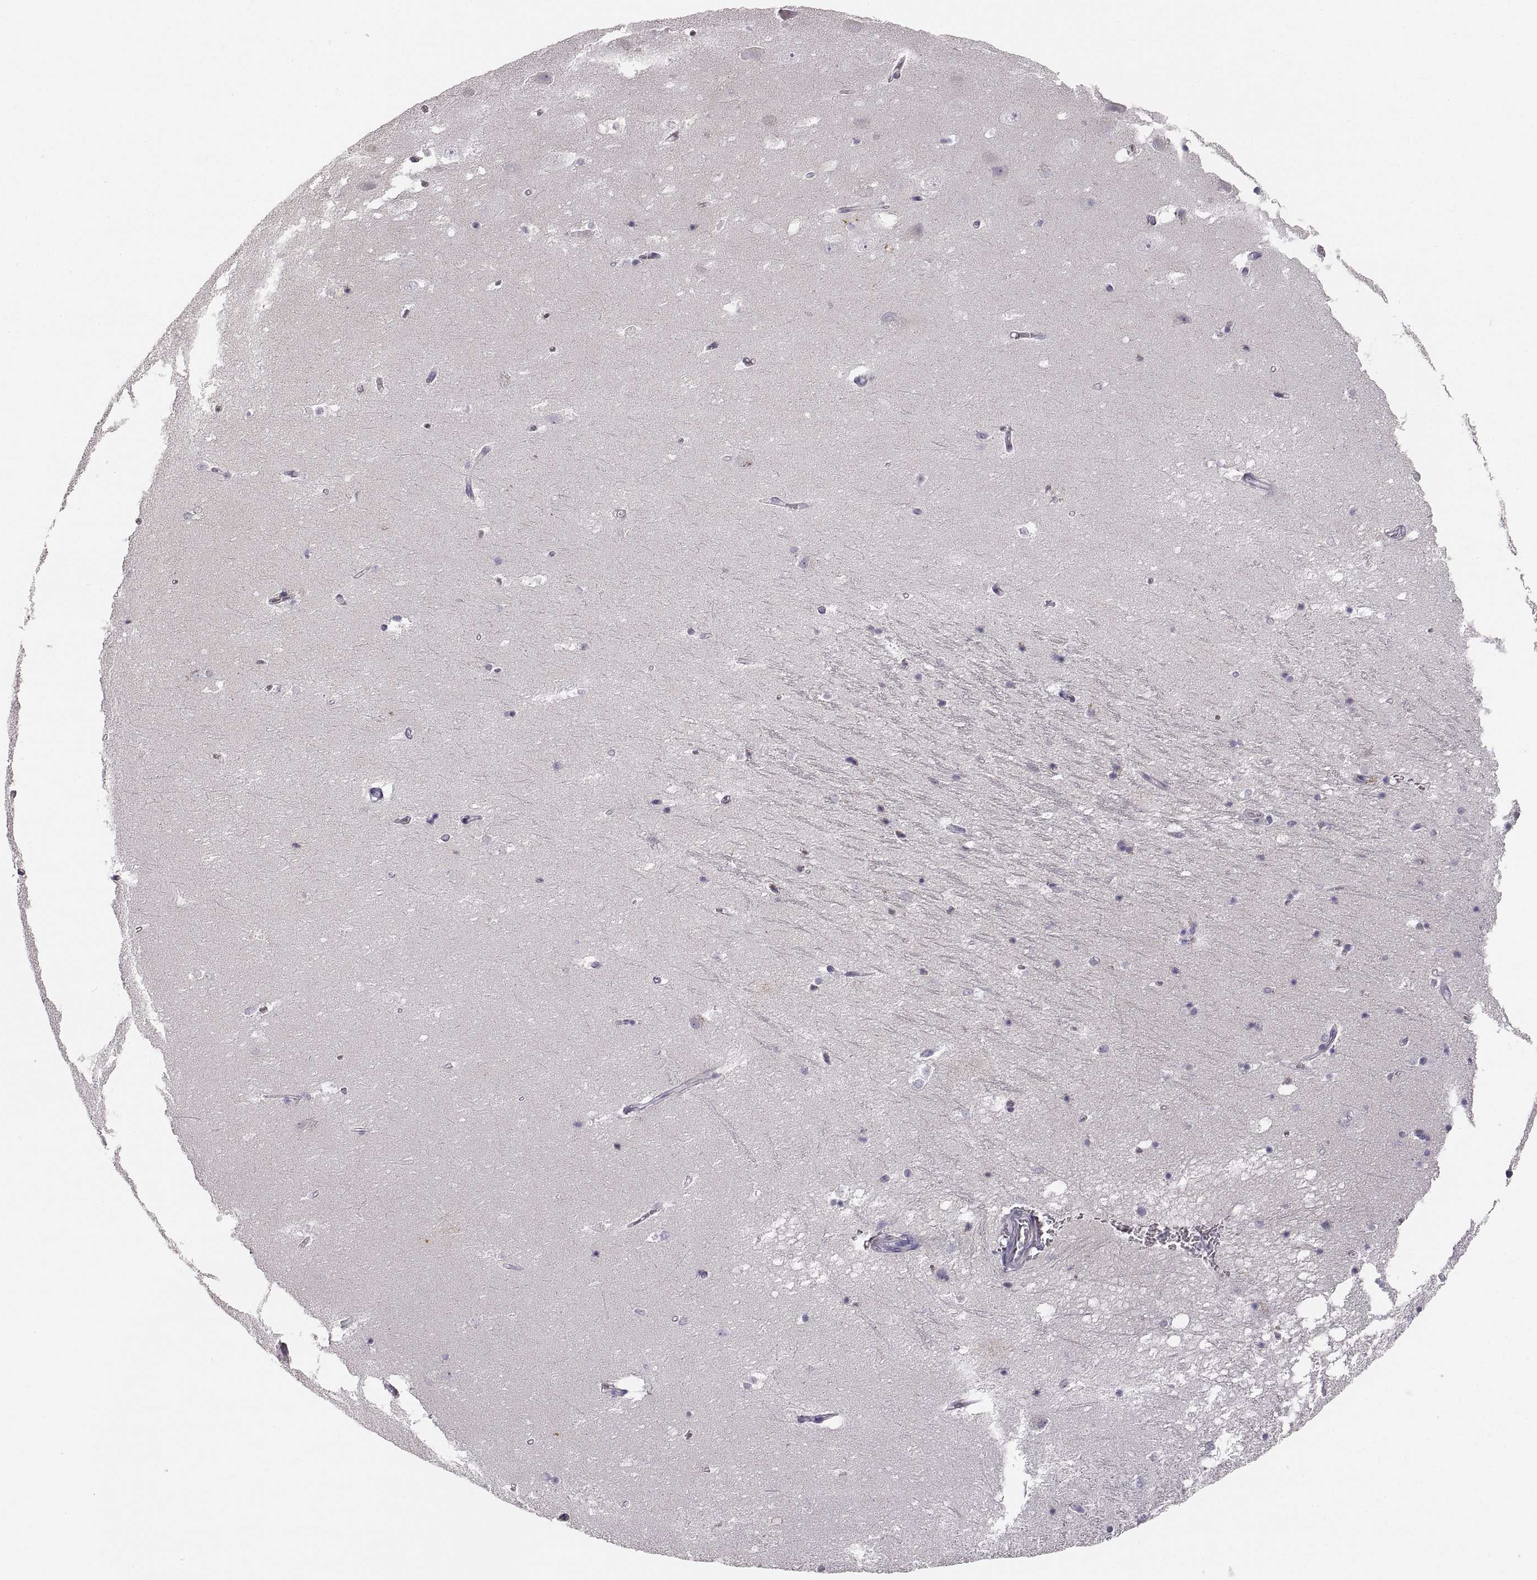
{"staining": {"intensity": "negative", "quantity": "none", "location": "none"}, "tissue": "hippocampus", "cell_type": "Glial cells", "image_type": "normal", "snomed": [{"axis": "morphology", "description": "Normal tissue, NOS"}, {"axis": "topography", "description": "Hippocampus"}], "caption": "The micrograph shows no significant staining in glial cells of hippocampus. (DAB IHC, high magnification).", "gene": "RDH13", "patient": {"sex": "male", "age": 58}}